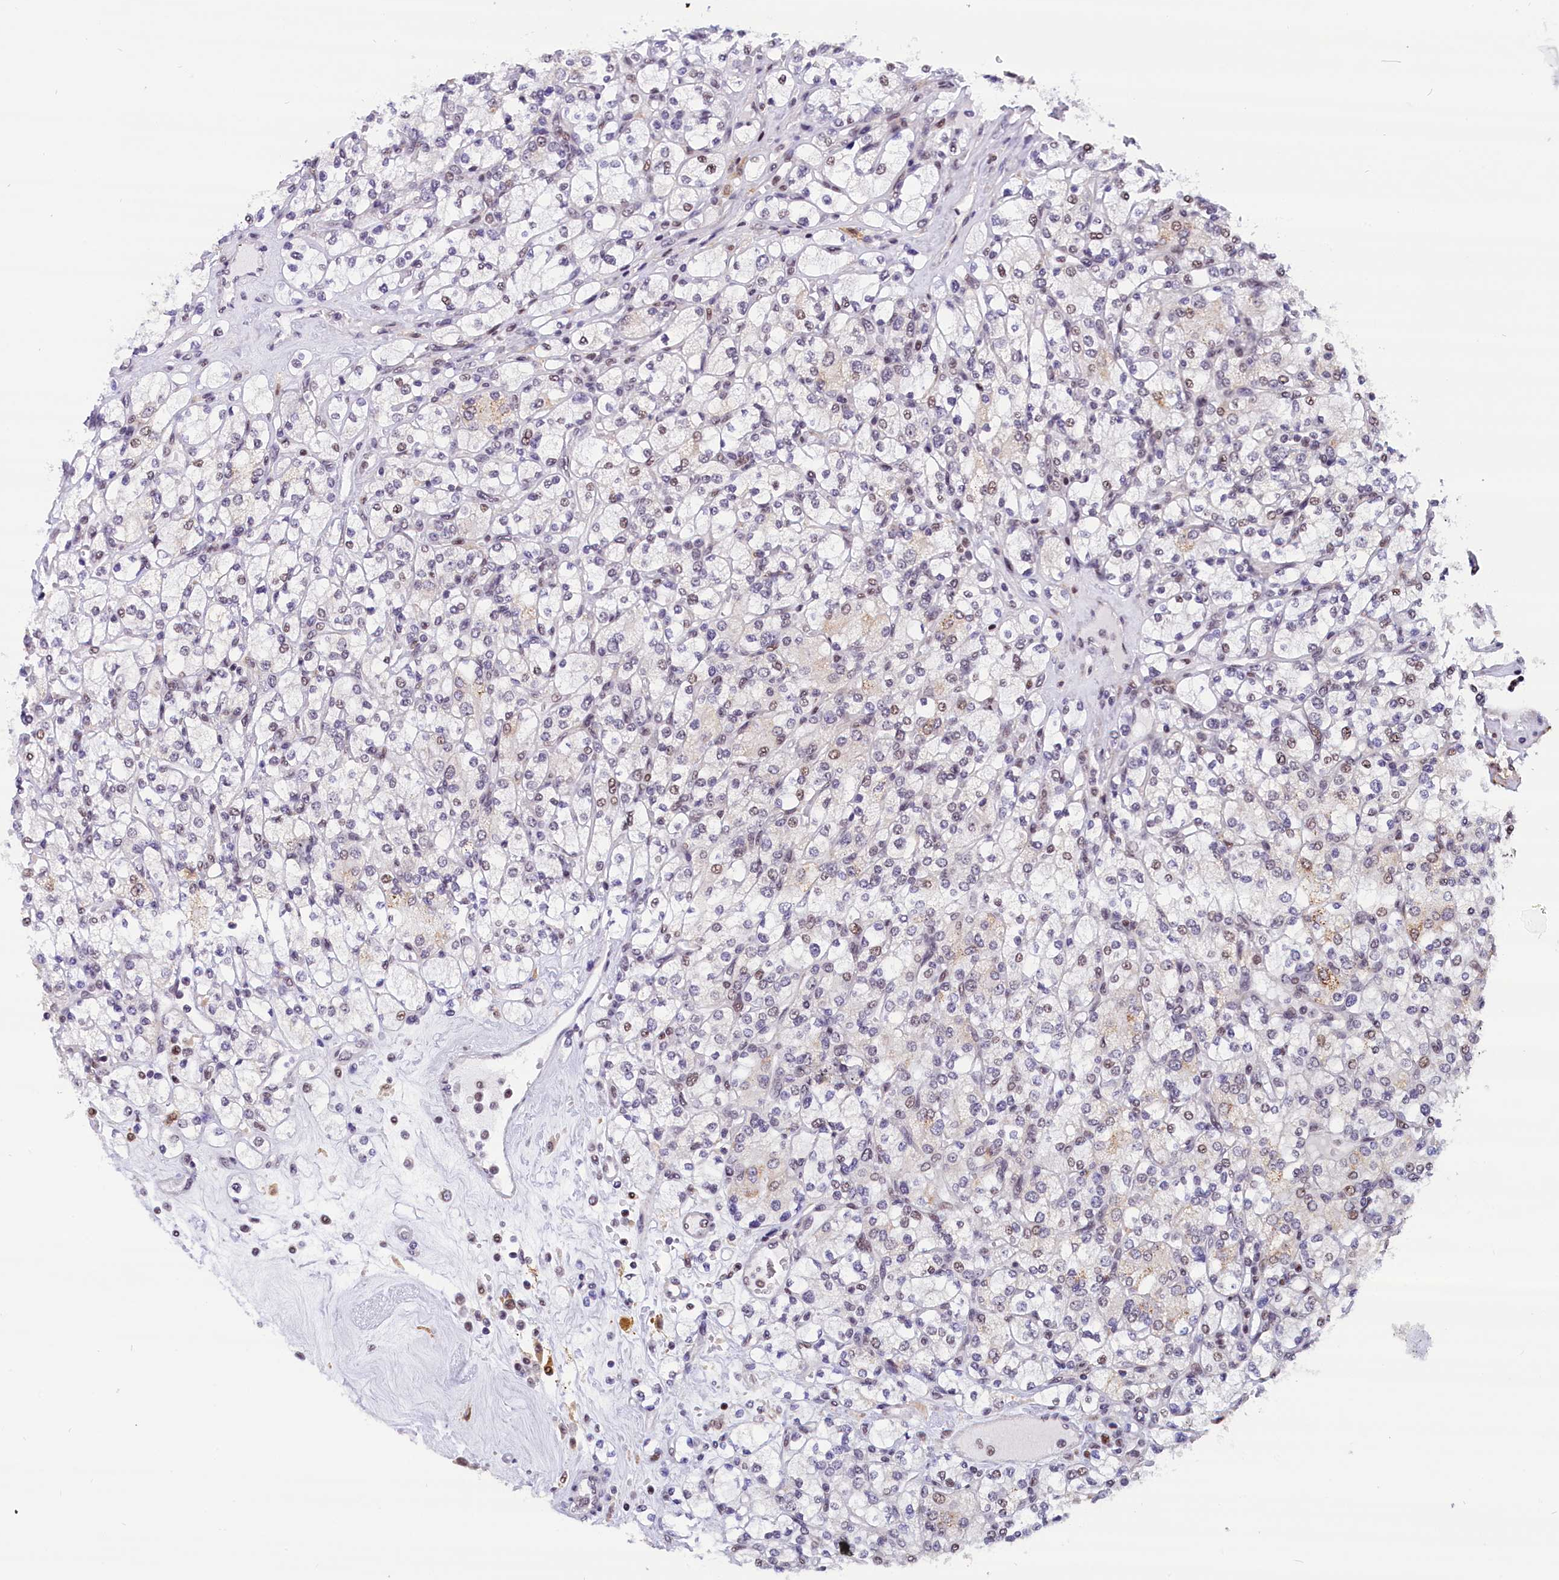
{"staining": {"intensity": "weak", "quantity": "25%-75%", "location": "cytoplasmic/membranous,nuclear"}, "tissue": "renal cancer", "cell_type": "Tumor cells", "image_type": "cancer", "snomed": [{"axis": "morphology", "description": "Adenocarcinoma, NOS"}, {"axis": "topography", "description": "Kidney"}], "caption": "Immunohistochemical staining of human renal cancer exhibits low levels of weak cytoplasmic/membranous and nuclear staining in approximately 25%-75% of tumor cells.", "gene": "CDYL2", "patient": {"sex": "male", "age": 77}}